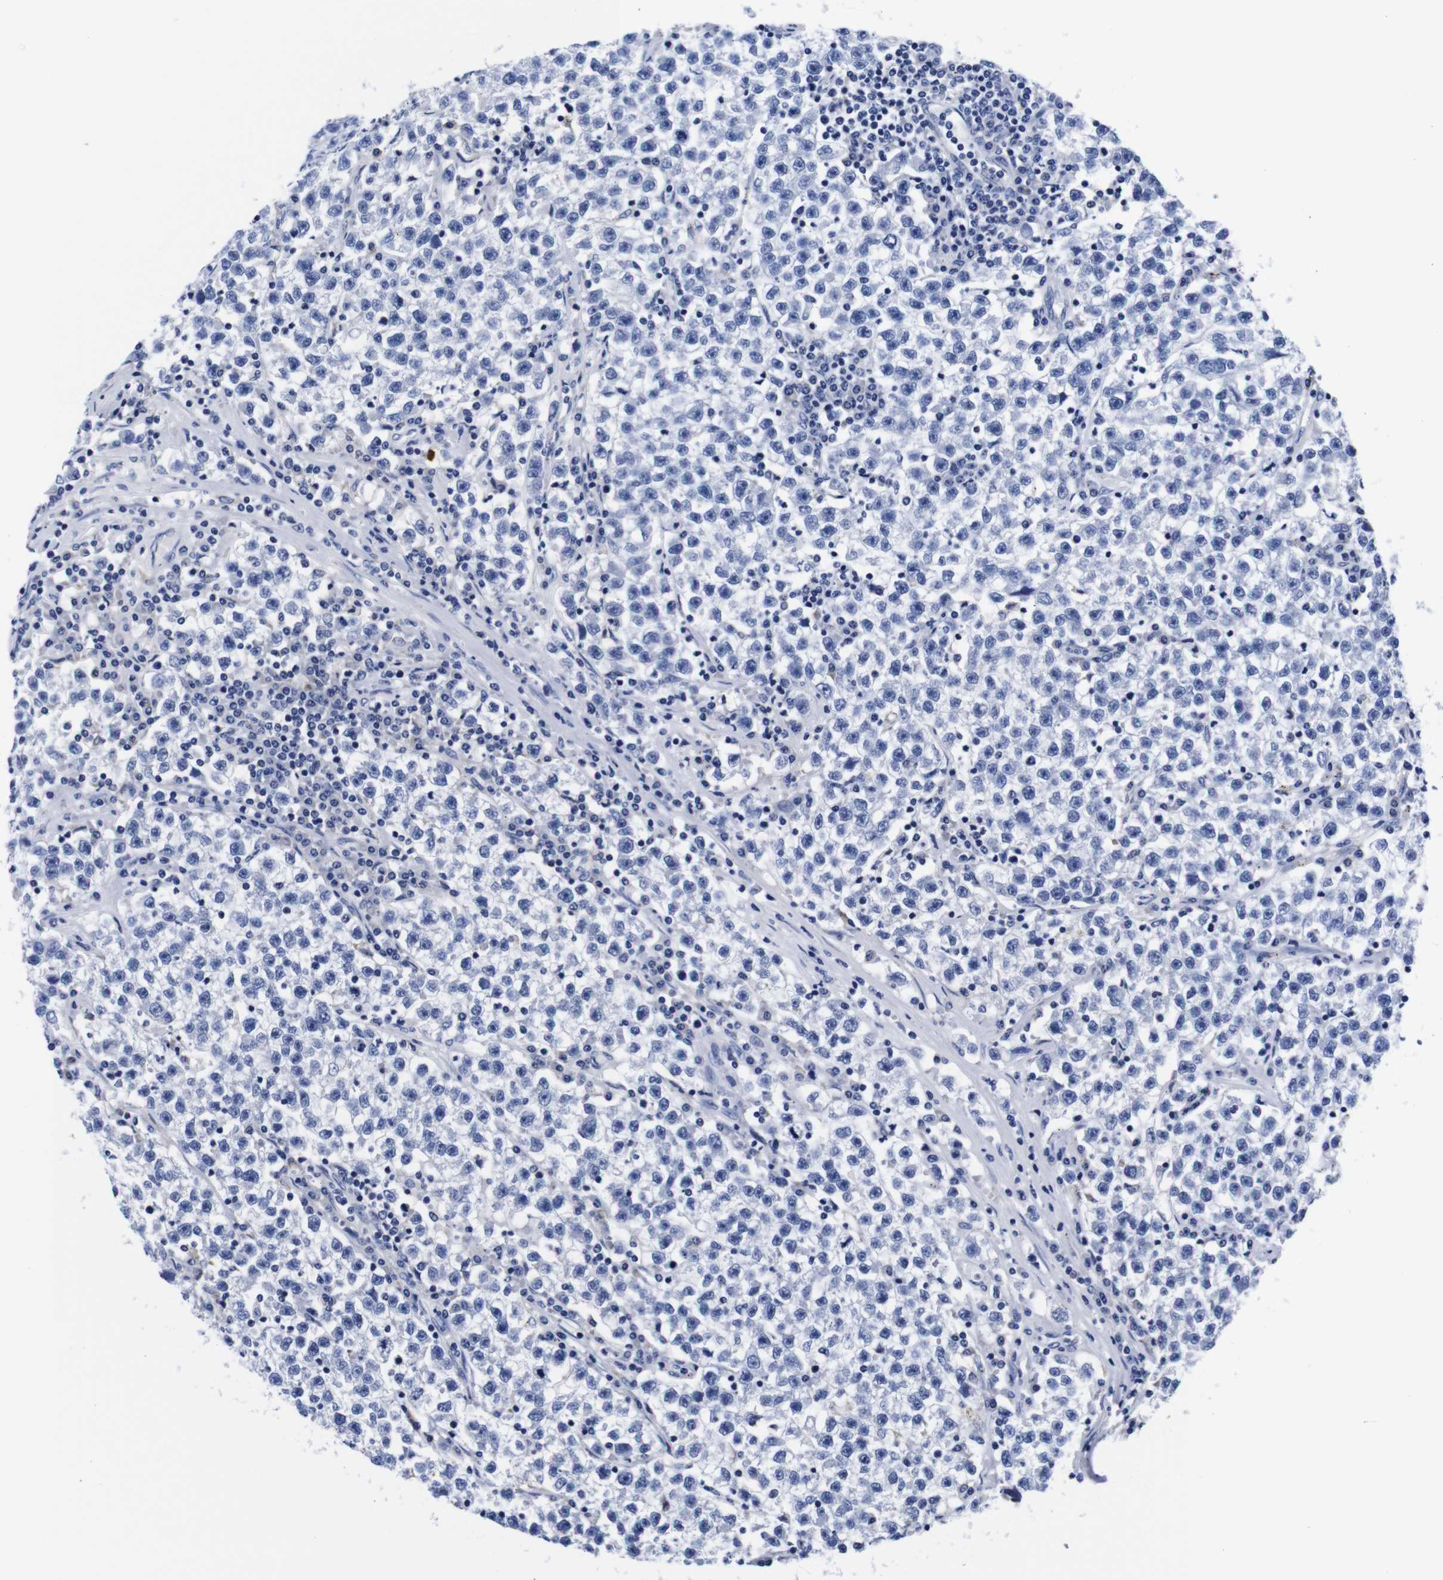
{"staining": {"intensity": "negative", "quantity": "none", "location": "none"}, "tissue": "testis cancer", "cell_type": "Tumor cells", "image_type": "cancer", "snomed": [{"axis": "morphology", "description": "Seminoma, NOS"}, {"axis": "topography", "description": "Testis"}], "caption": "This is an IHC photomicrograph of testis cancer (seminoma). There is no staining in tumor cells.", "gene": "CLEC4G", "patient": {"sex": "male", "age": 22}}